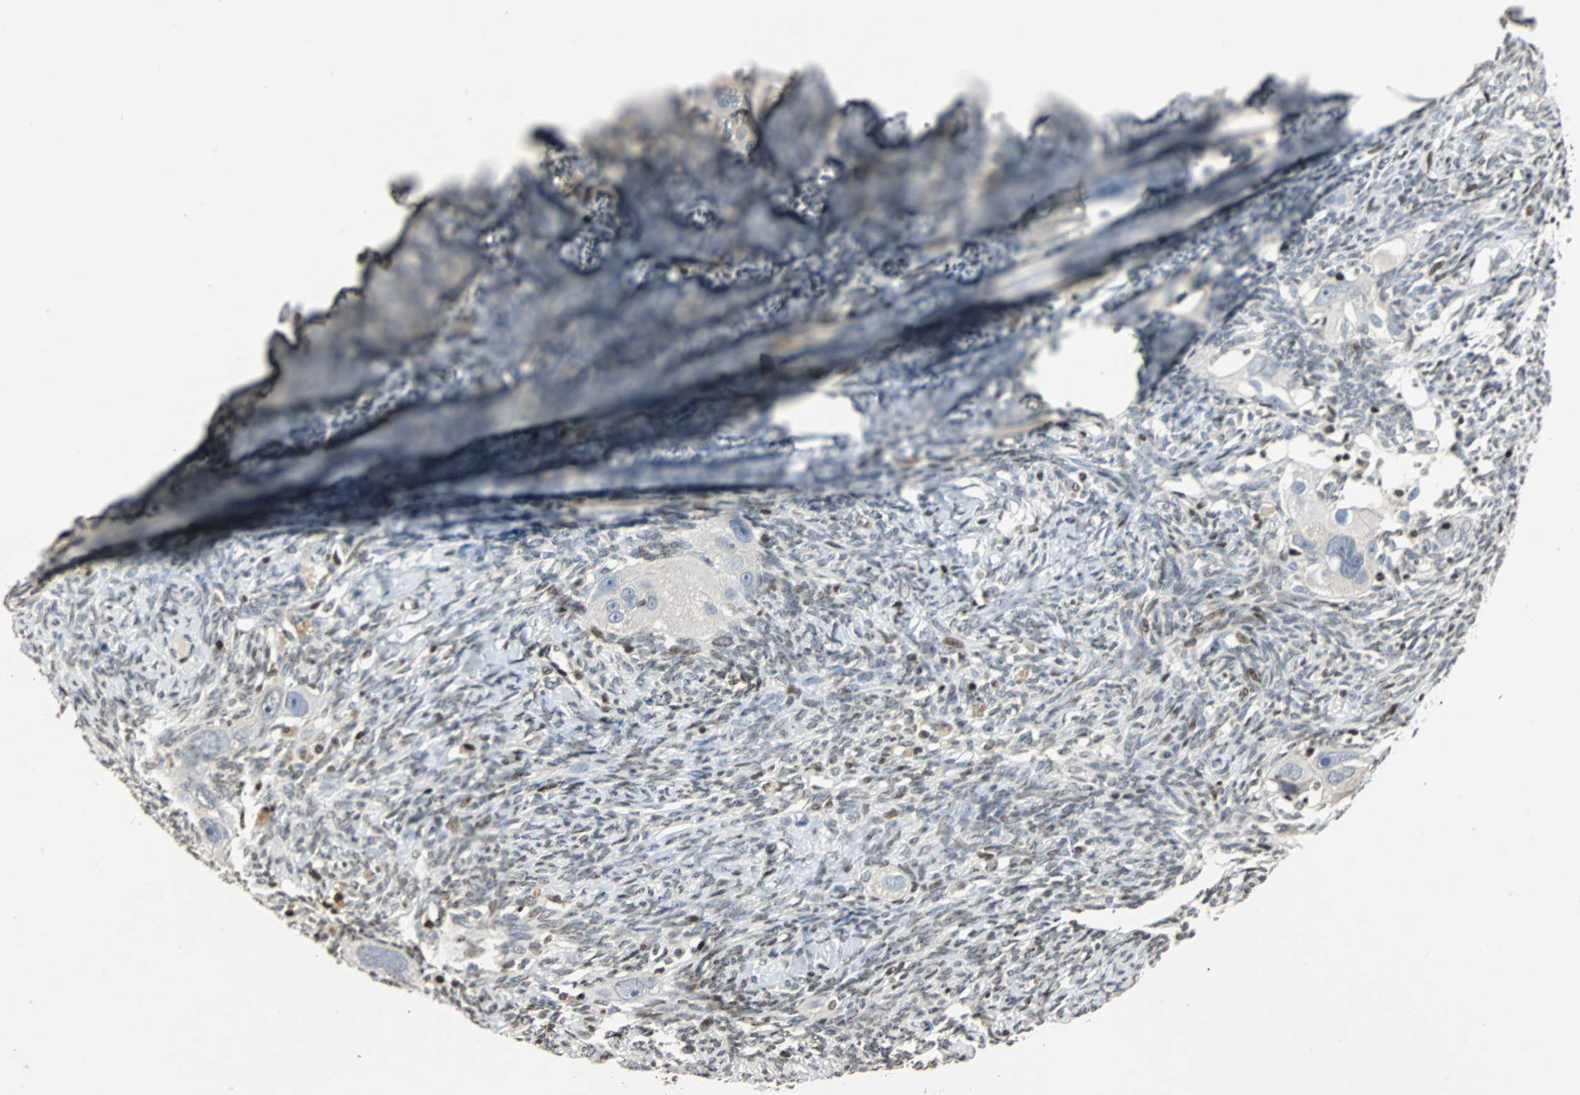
{"staining": {"intensity": "negative", "quantity": "none", "location": "none"}, "tissue": "ovarian cancer", "cell_type": "Tumor cells", "image_type": "cancer", "snomed": [{"axis": "morphology", "description": "Normal tissue, NOS"}, {"axis": "morphology", "description": "Cystadenocarcinoma, serous, NOS"}, {"axis": "topography", "description": "Ovary"}], "caption": "An IHC histopathology image of ovarian serous cystadenocarcinoma is shown. There is no staining in tumor cells of ovarian serous cystadenocarcinoma. The staining was performed using DAB to visualize the protein expression in brown, while the nuclei were stained in blue with hematoxylin (Magnification: 20x).", "gene": "PAXIP1", "patient": {"sex": "female", "age": 62}}